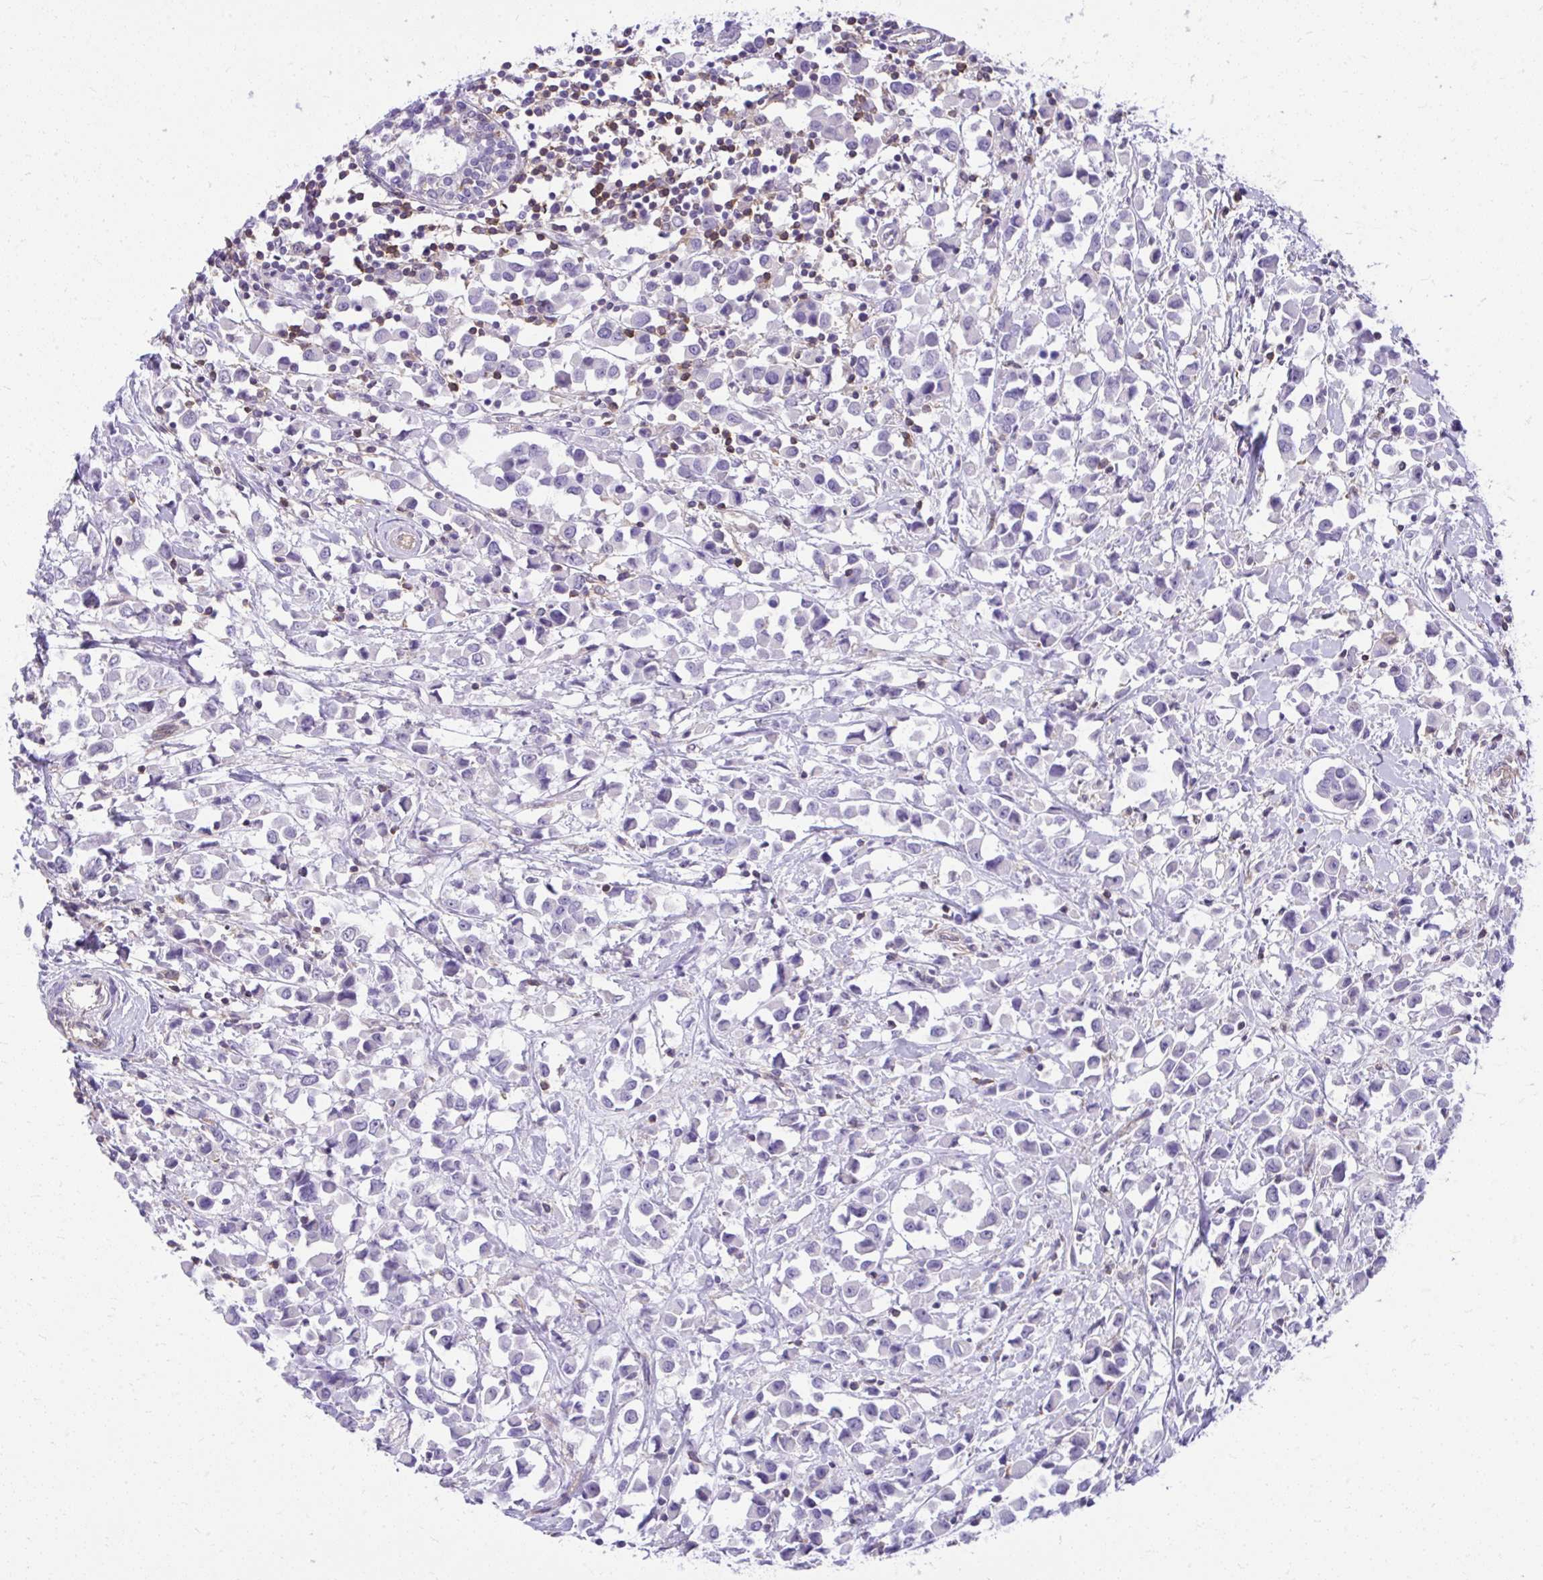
{"staining": {"intensity": "negative", "quantity": "none", "location": "none"}, "tissue": "breast cancer", "cell_type": "Tumor cells", "image_type": "cancer", "snomed": [{"axis": "morphology", "description": "Duct carcinoma"}, {"axis": "topography", "description": "Breast"}], "caption": "Immunohistochemical staining of breast cancer displays no significant expression in tumor cells.", "gene": "GPRIN3", "patient": {"sex": "female", "age": 61}}